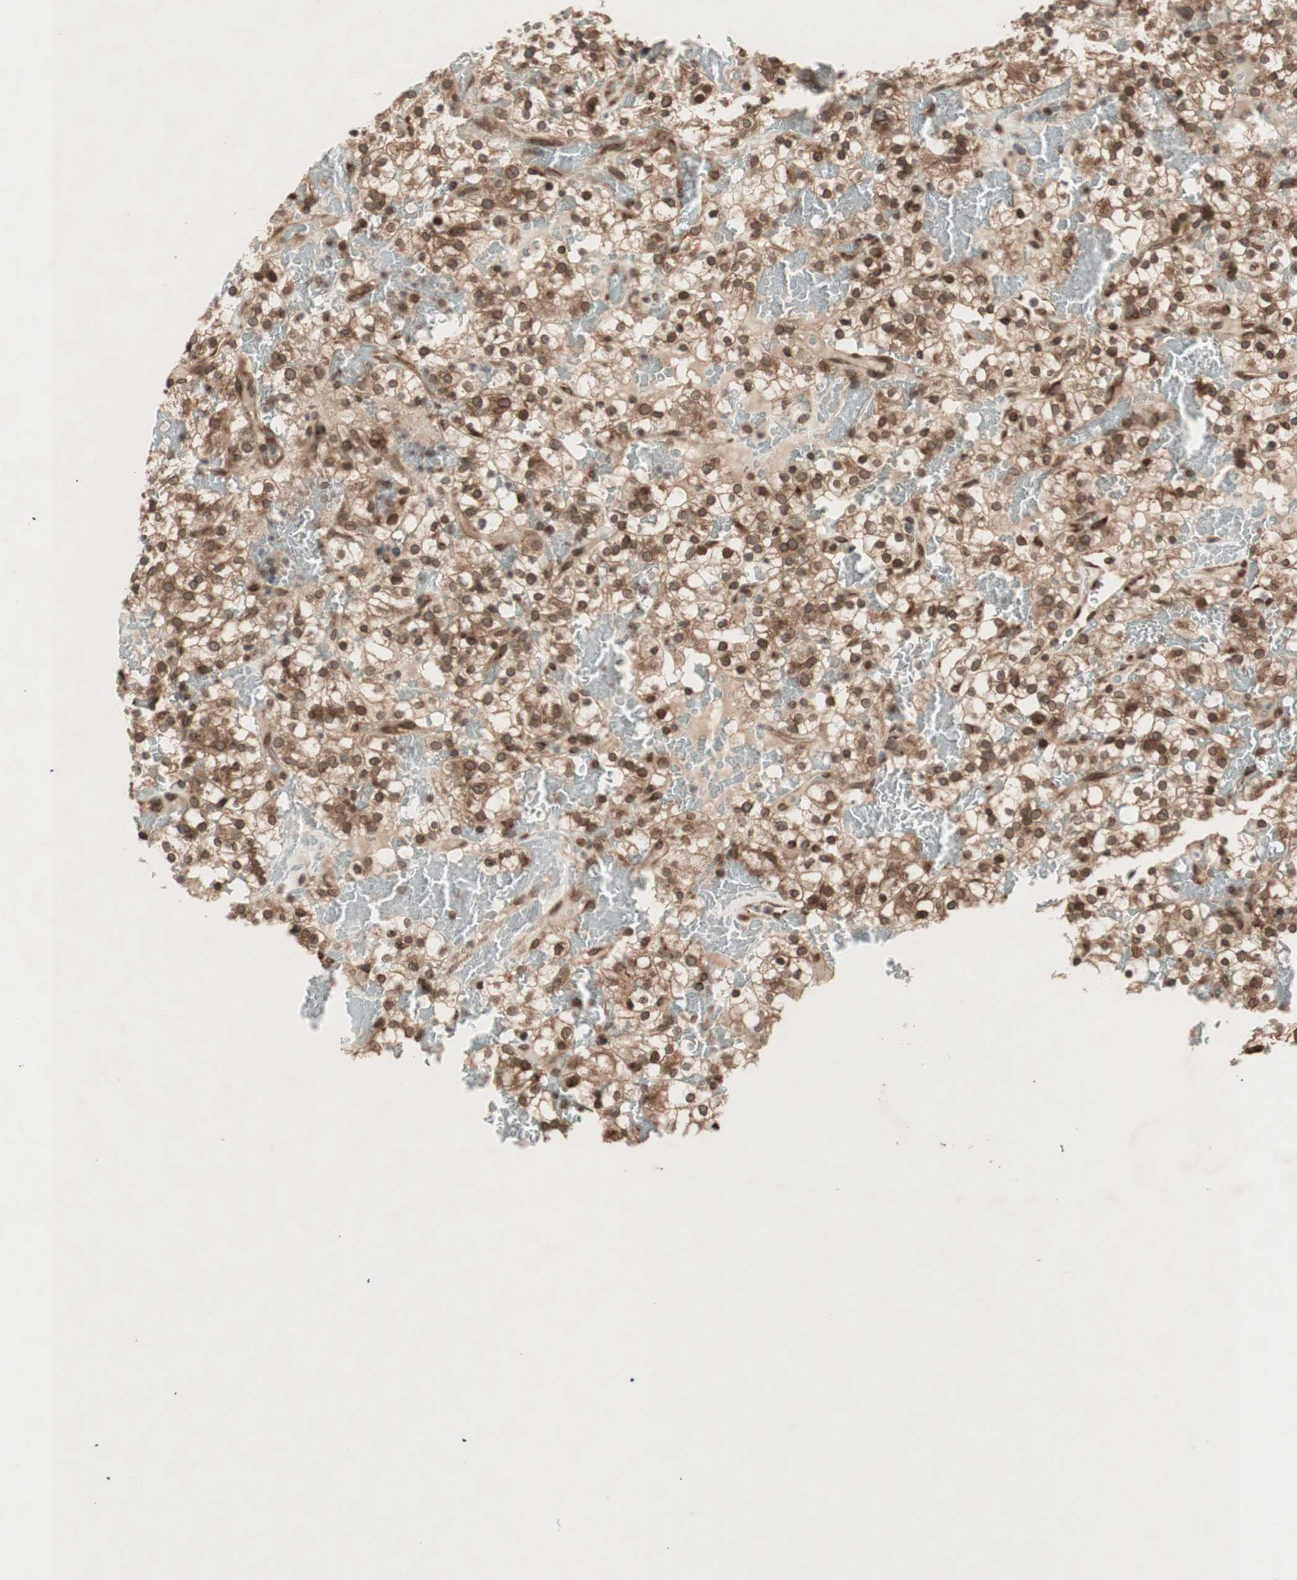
{"staining": {"intensity": "strong", "quantity": ">75%", "location": "cytoplasmic/membranous,nuclear"}, "tissue": "renal cancer", "cell_type": "Tumor cells", "image_type": "cancer", "snomed": [{"axis": "morphology", "description": "Normal tissue, NOS"}, {"axis": "morphology", "description": "Adenocarcinoma, NOS"}, {"axis": "topography", "description": "Kidney"}], "caption": "Immunohistochemistry (IHC) (DAB (3,3'-diaminobenzidine)) staining of renal cancer (adenocarcinoma) exhibits strong cytoplasmic/membranous and nuclear protein expression in about >75% of tumor cells.", "gene": "NUP62", "patient": {"sex": "female", "age": 72}}